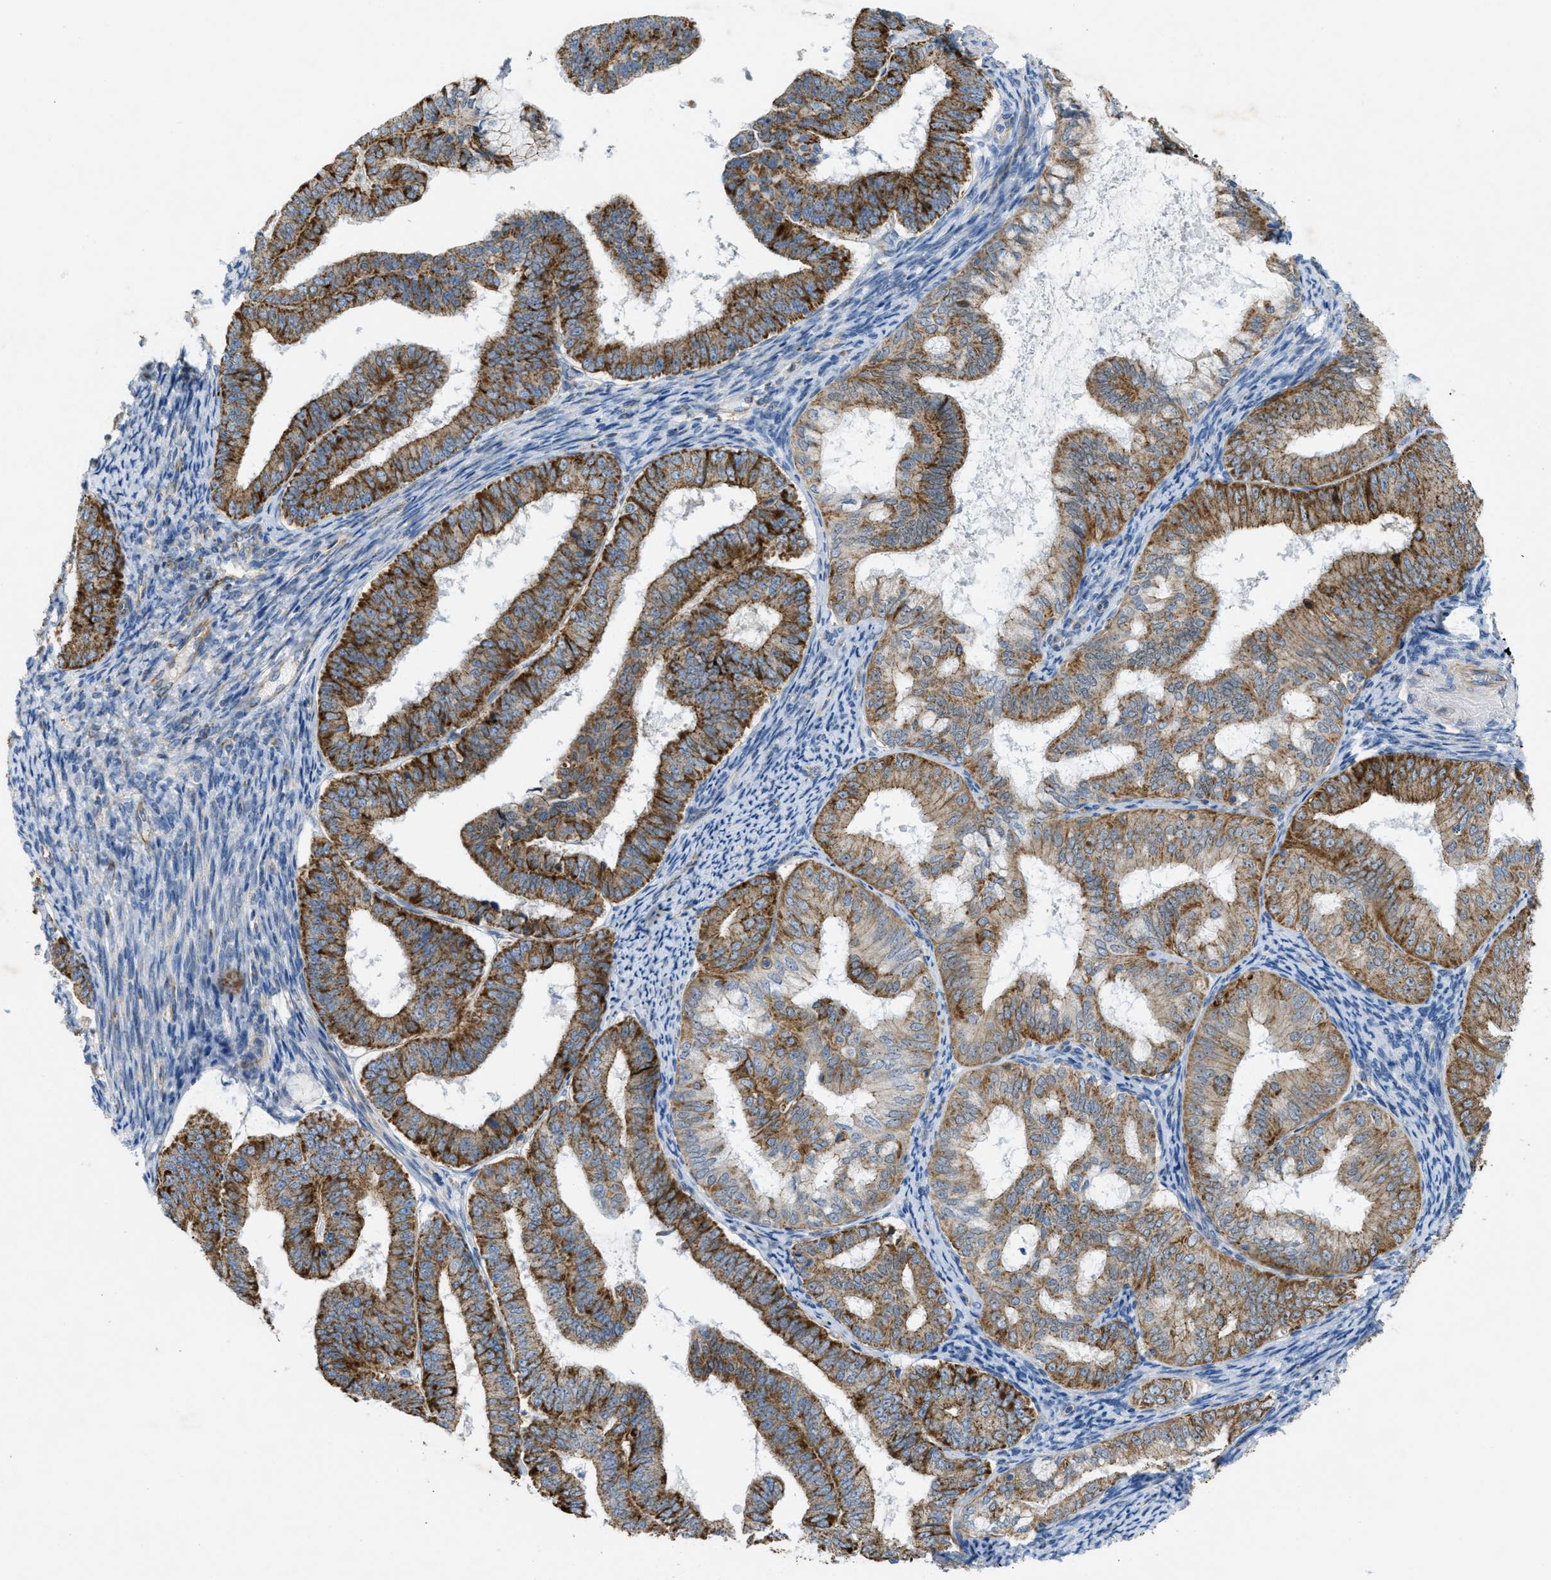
{"staining": {"intensity": "strong", "quantity": ">75%", "location": "cytoplasmic/membranous"}, "tissue": "endometrial cancer", "cell_type": "Tumor cells", "image_type": "cancer", "snomed": [{"axis": "morphology", "description": "Adenocarcinoma, NOS"}, {"axis": "topography", "description": "Endometrium"}], "caption": "This is an image of immunohistochemistry staining of adenocarcinoma (endometrial), which shows strong staining in the cytoplasmic/membranous of tumor cells.", "gene": "BTN3A1", "patient": {"sex": "female", "age": 63}}